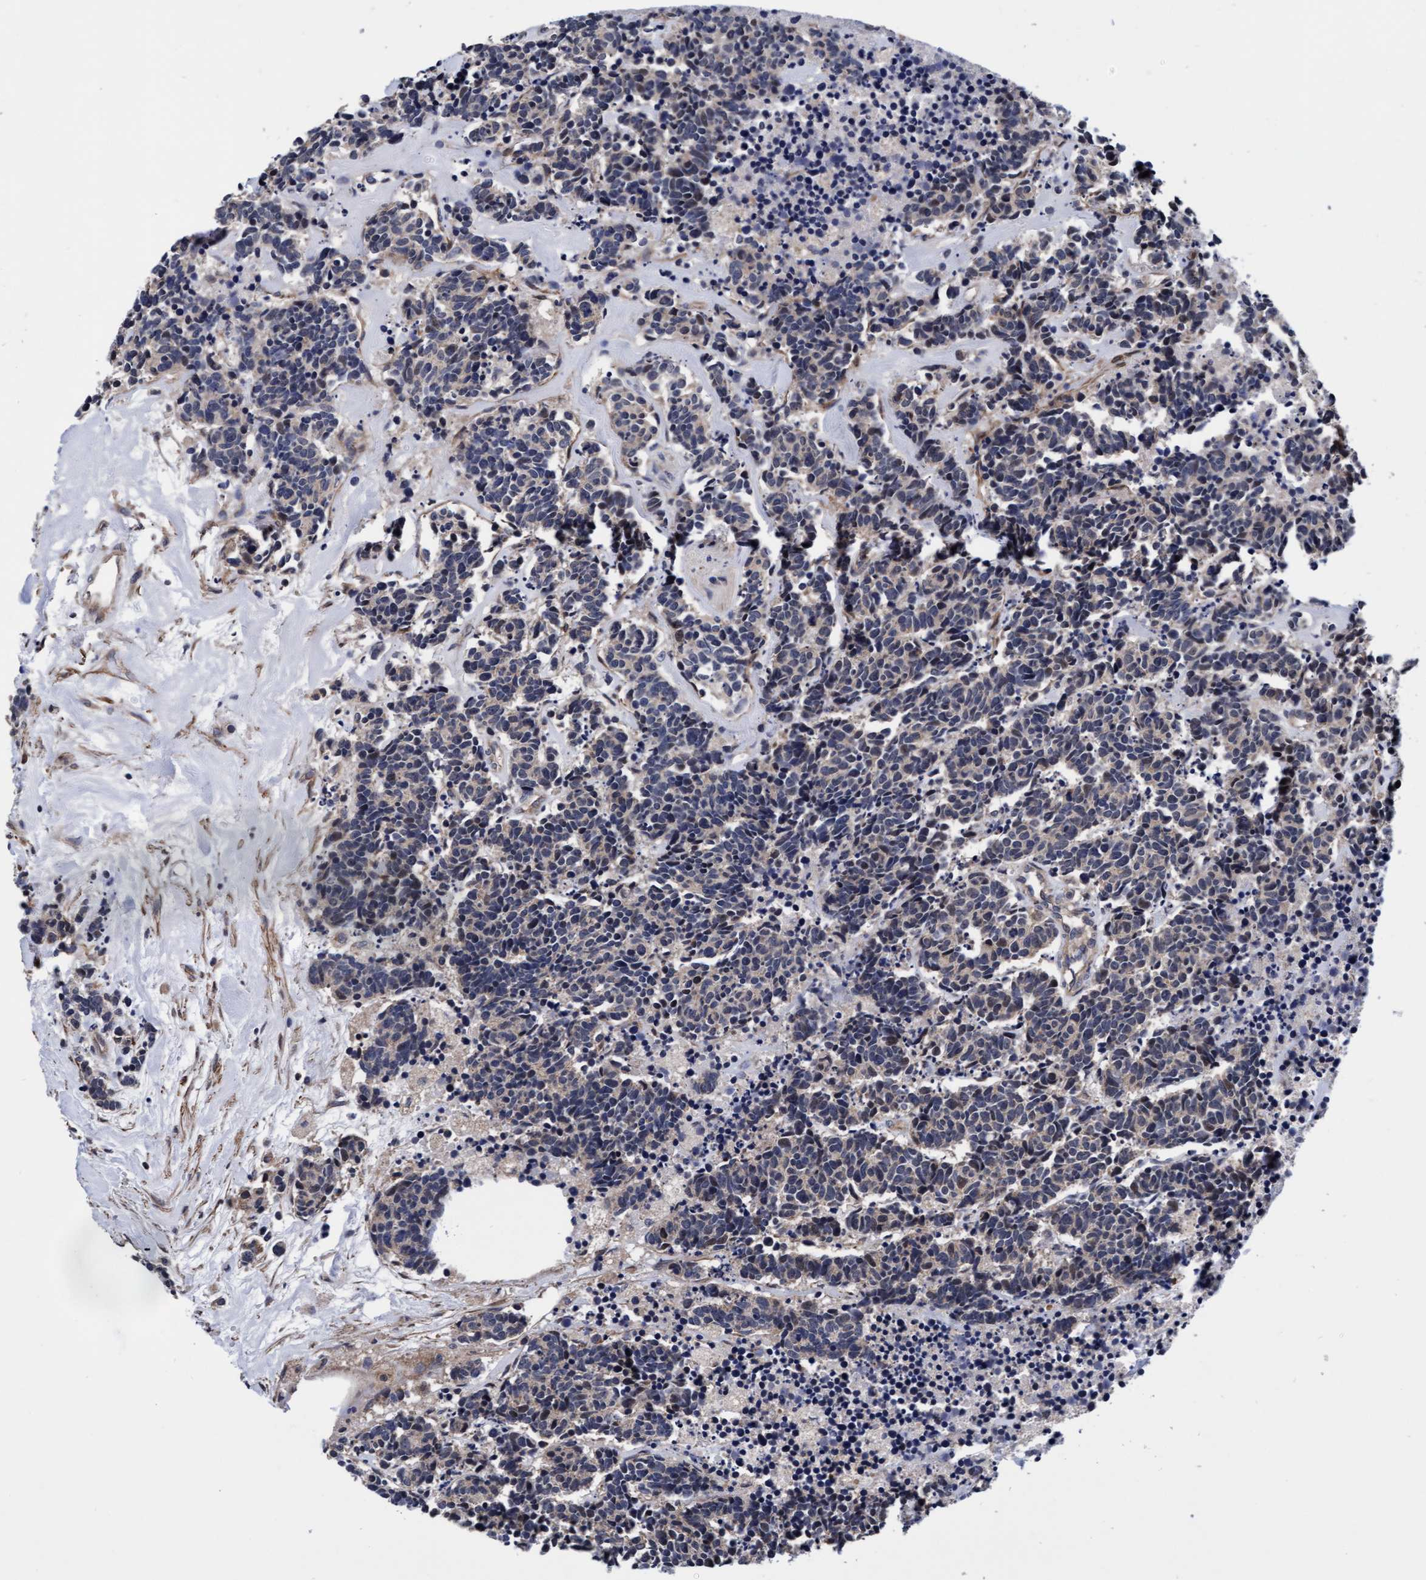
{"staining": {"intensity": "weak", "quantity": "<25%", "location": "cytoplasmic/membranous"}, "tissue": "carcinoid", "cell_type": "Tumor cells", "image_type": "cancer", "snomed": [{"axis": "morphology", "description": "Carcinoma, NOS"}, {"axis": "morphology", "description": "Carcinoid, malignant, NOS"}, {"axis": "topography", "description": "Urinary bladder"}], "caption": "High magnification brightfield microscopy of carcinoid (malignant) stained with DAB (brown) and counterstained with hematoxylin (blue): tumor cells show no significant expression.", "gene": "EFCAB13", "patient": {"sex": "male", "age": 57}}